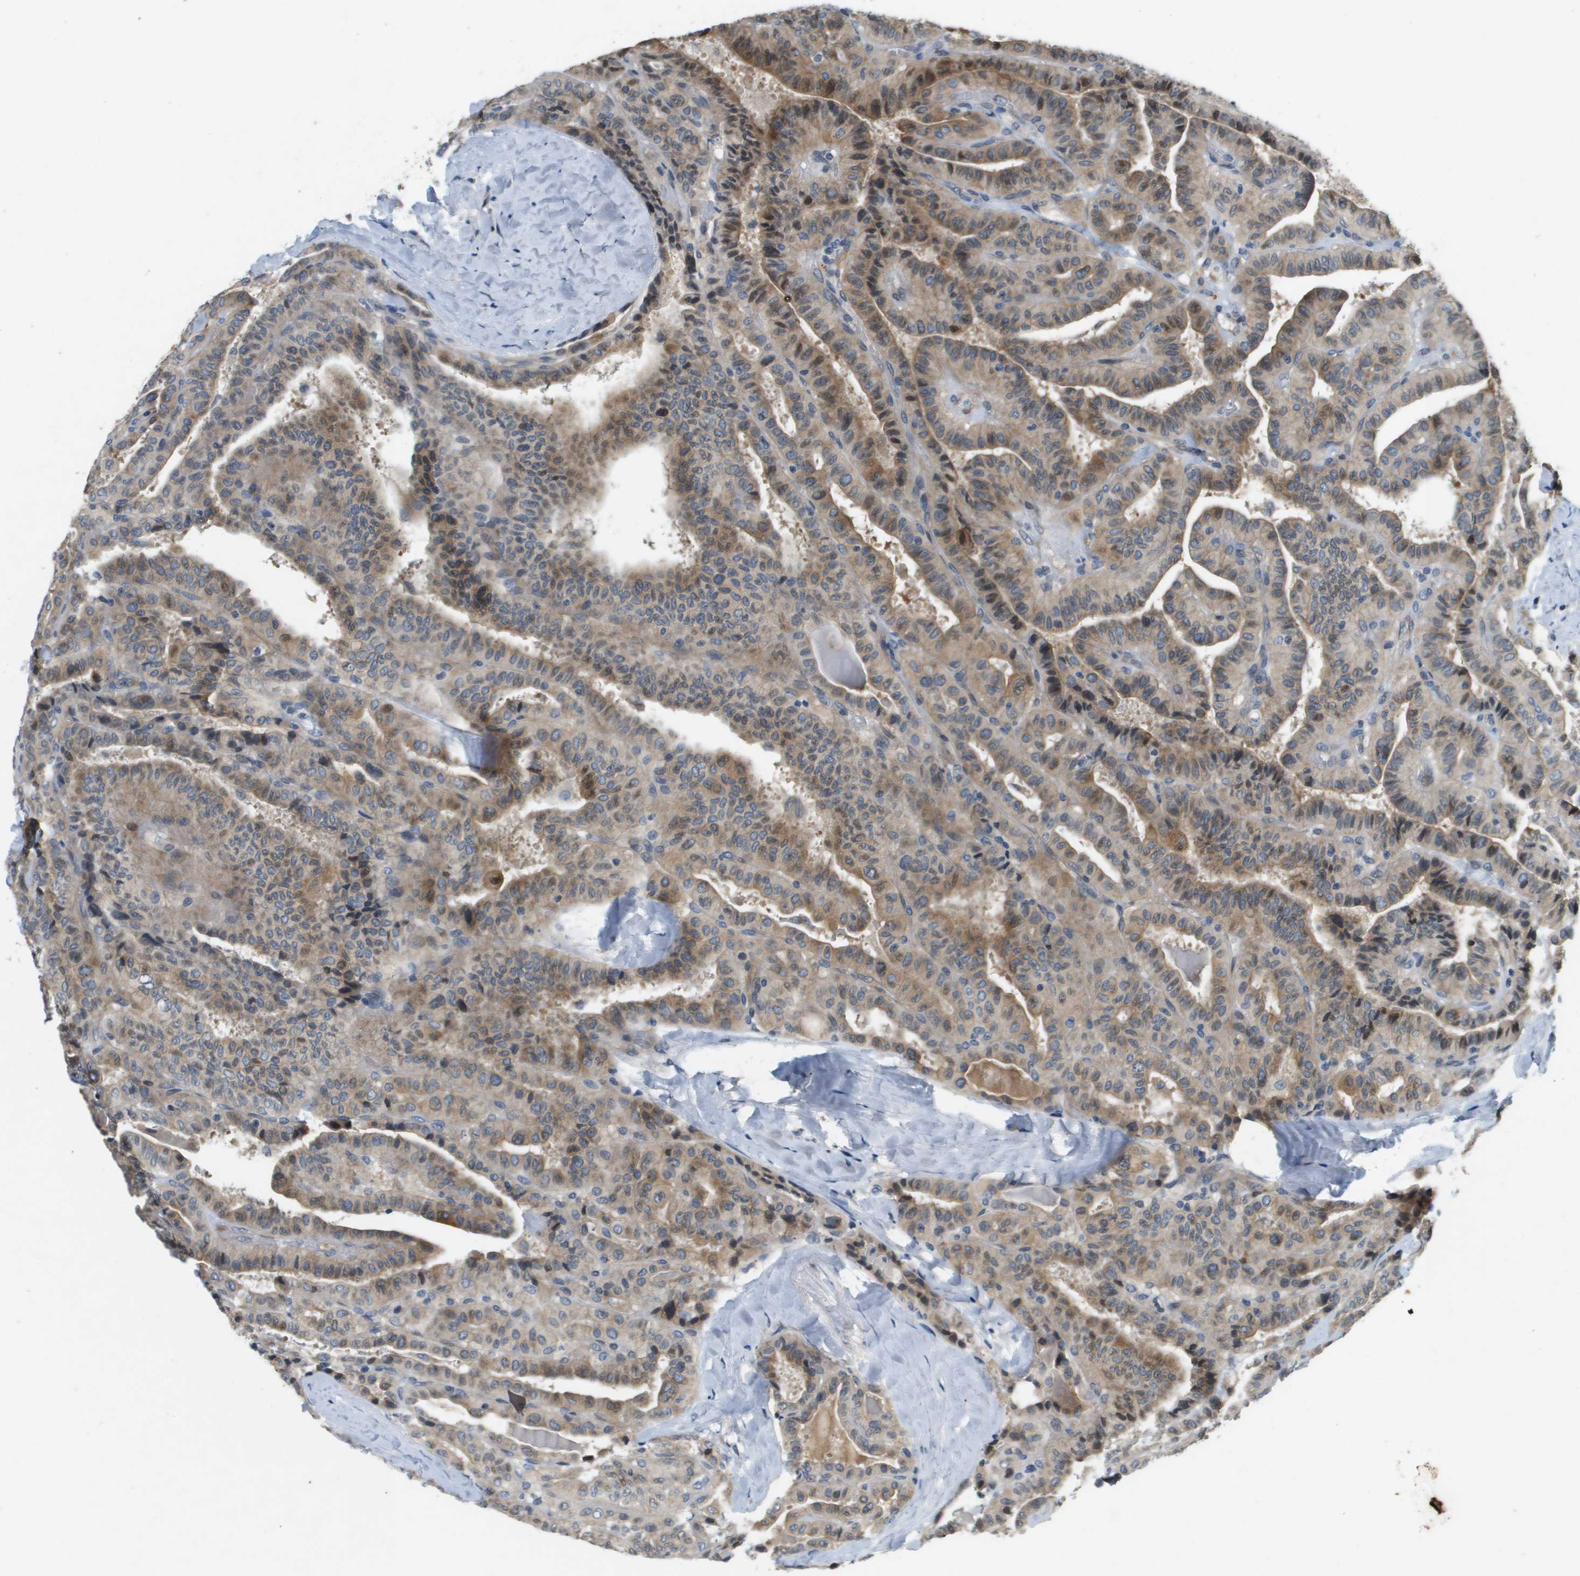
{"staining": {"intensity": "weak", "quantity": ">75%", "location": "cytoplasmic/membranous"}, "tissue": "thyroid cancer", "cell_type": "Tumor cells", "image_type": "cancer", "snomed": [{"axis": "morphology", "description": "Papillary adenocarcinoma, NOS"}, {"axis": "topography", "description": "Thyroid gland"}], "caption": "Thyroid cancer (papillary adenocarcinoma) was stained to show a protein in brown. There is low levels of weak cytoplasmic/membranous positivity in approximately >75% of tumor cells.", "gene": "PGAP3", "patient": {"sex": "male", "age": 77}}